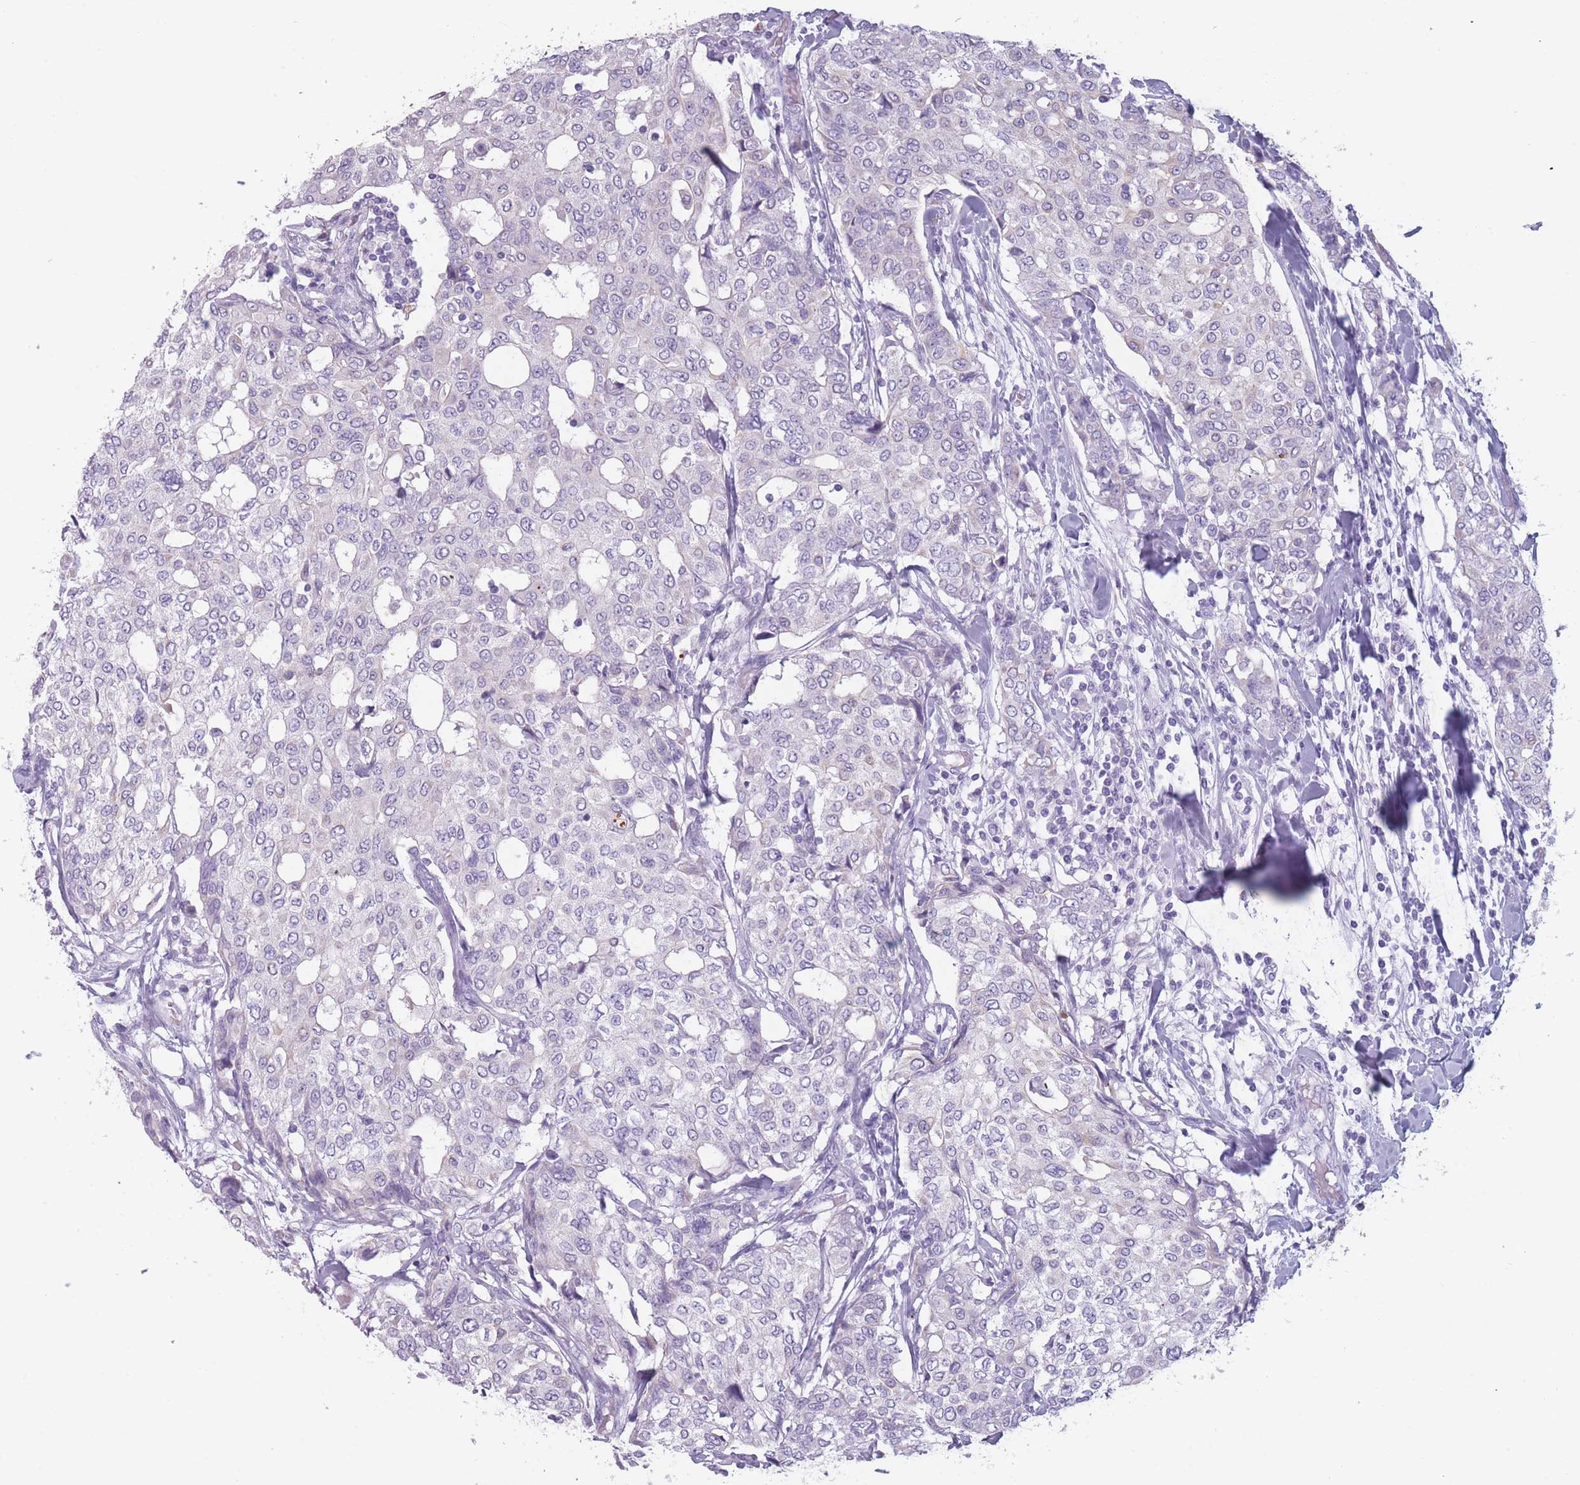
{"staining": {"intensity": "negative", "quantity": "none", "location": "none"}, "tissue": "breast cancer", "cell_type": "Tumor cells", "image_type": "cancer", "snomed": [{"axis": "morphology", "description": "Lobular carcinoma"}, {"axis": "topography", "description": "Breast"}], "caption": "Immunohistochemical staining of human breast cancer reveals no significant positivity in tumor cells. Nuclei are stained in blue.", "gene": "PPFIA3", "patient": {"sex": "female", "age": 51}}